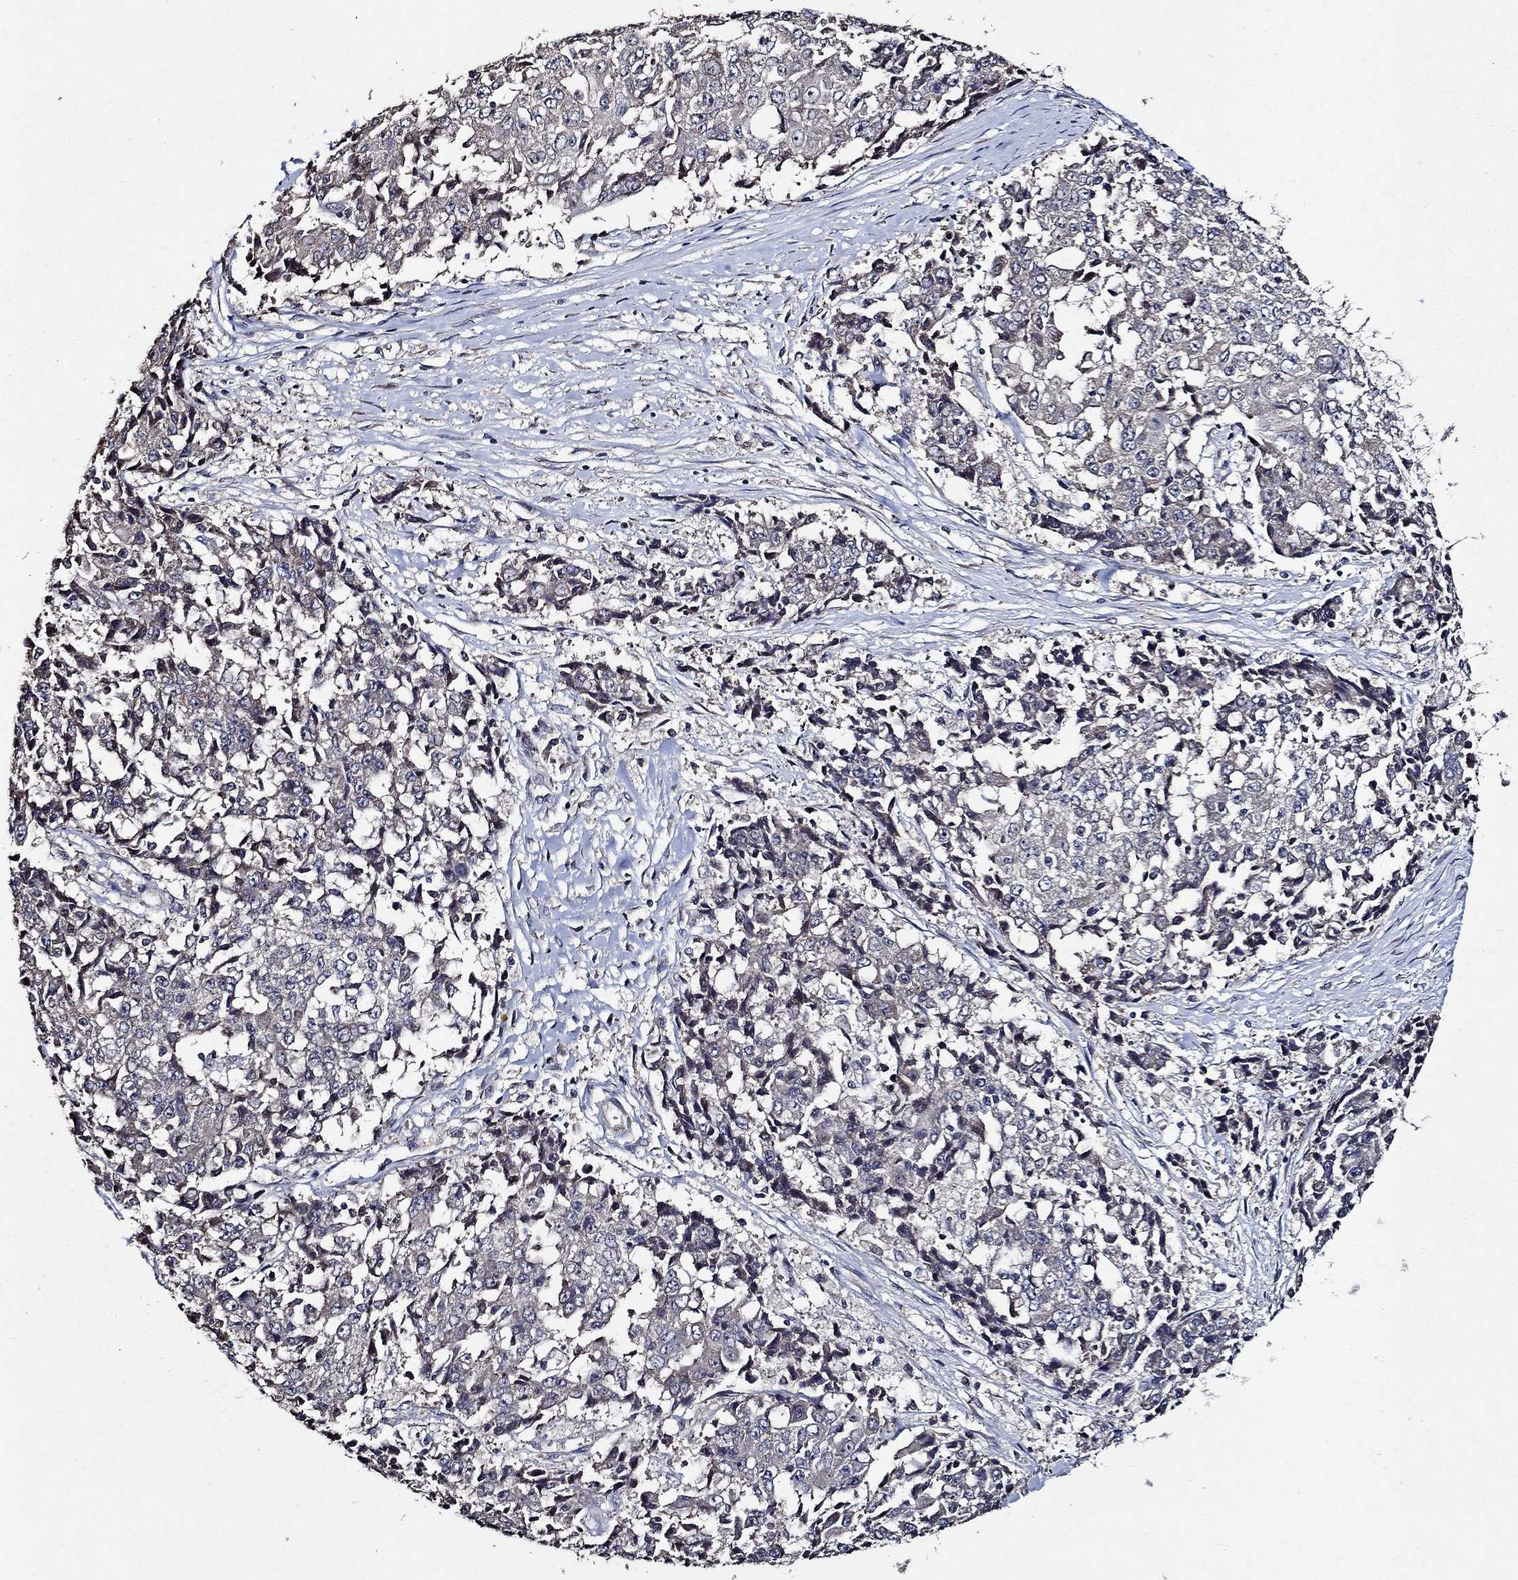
{"staining": {"intensity": "negative", "quantity": "none", "location": "none"}, "tissue": "ovarian cancer", "cell_type": "Tumor cells", "image_type": "cancer", "snomed": [{"axis": "morphology", "description": "Carcinoma, endometroid"}, {"axis": "topography", "description": "Ovary"}], "caption": "High power microscopy micrograph of an immunohistochemistry histopathology image of ovarian cancer, revealing no significant expression in tumor cells.", "gene": "HAP1", "patient": {"sex": "female", "age": 42}}